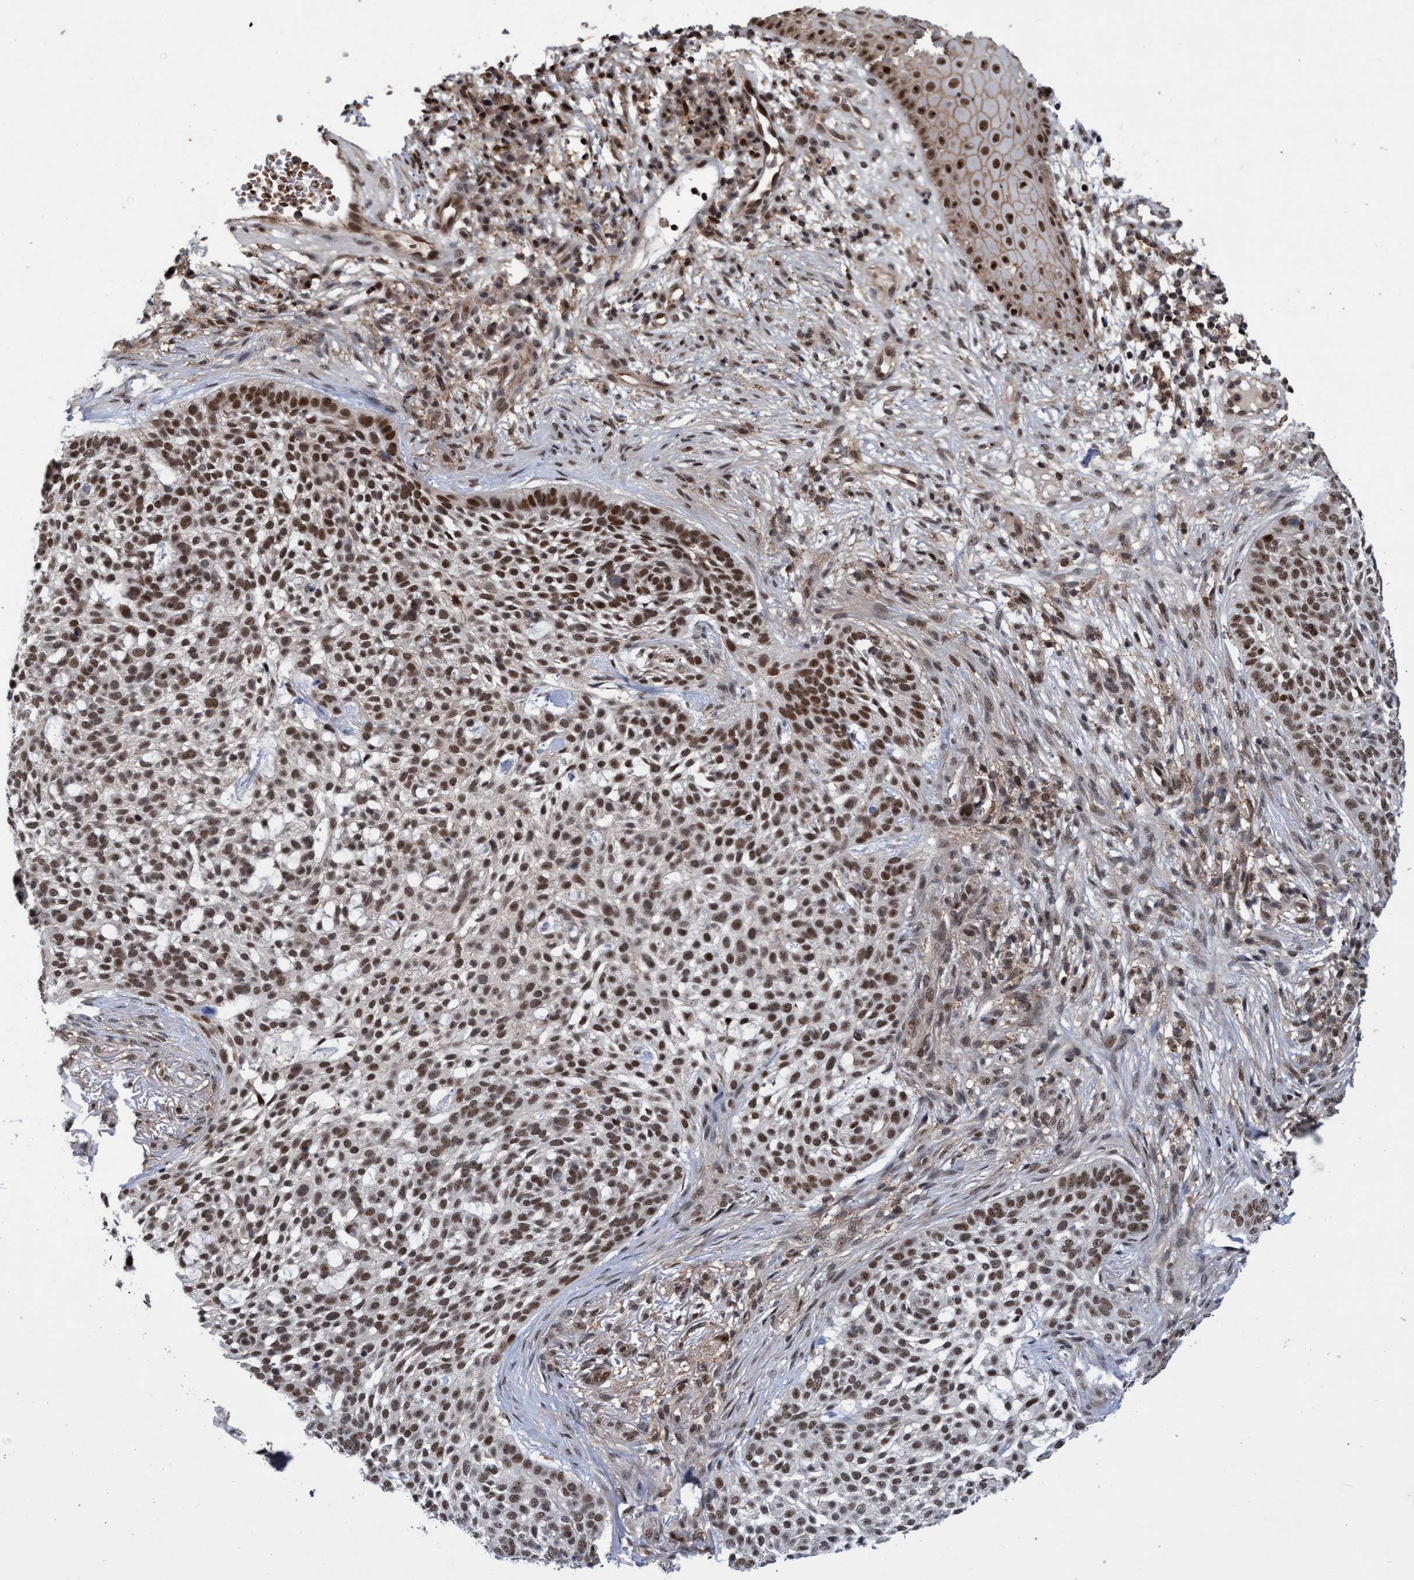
{"staining": {"intensity": "moderate", "quantity": ">75%", "location": "nuclear"}, "tissue": "skin cancer", "cell_type": "Tumor cells", "image_type": "cancer", "snomed": [{"axis": "morphology", "description": "Basal cell carcinoma"}, {"axis": "topography", "description": "Skin"}], "caption": "Protein staining of skin basal cell carcinoma tissue displays moderate nuclear expression in approximately >75% of tumor cells.", "gene": "GTF2F1", "patient": {"sex": "female", "age": 64}}